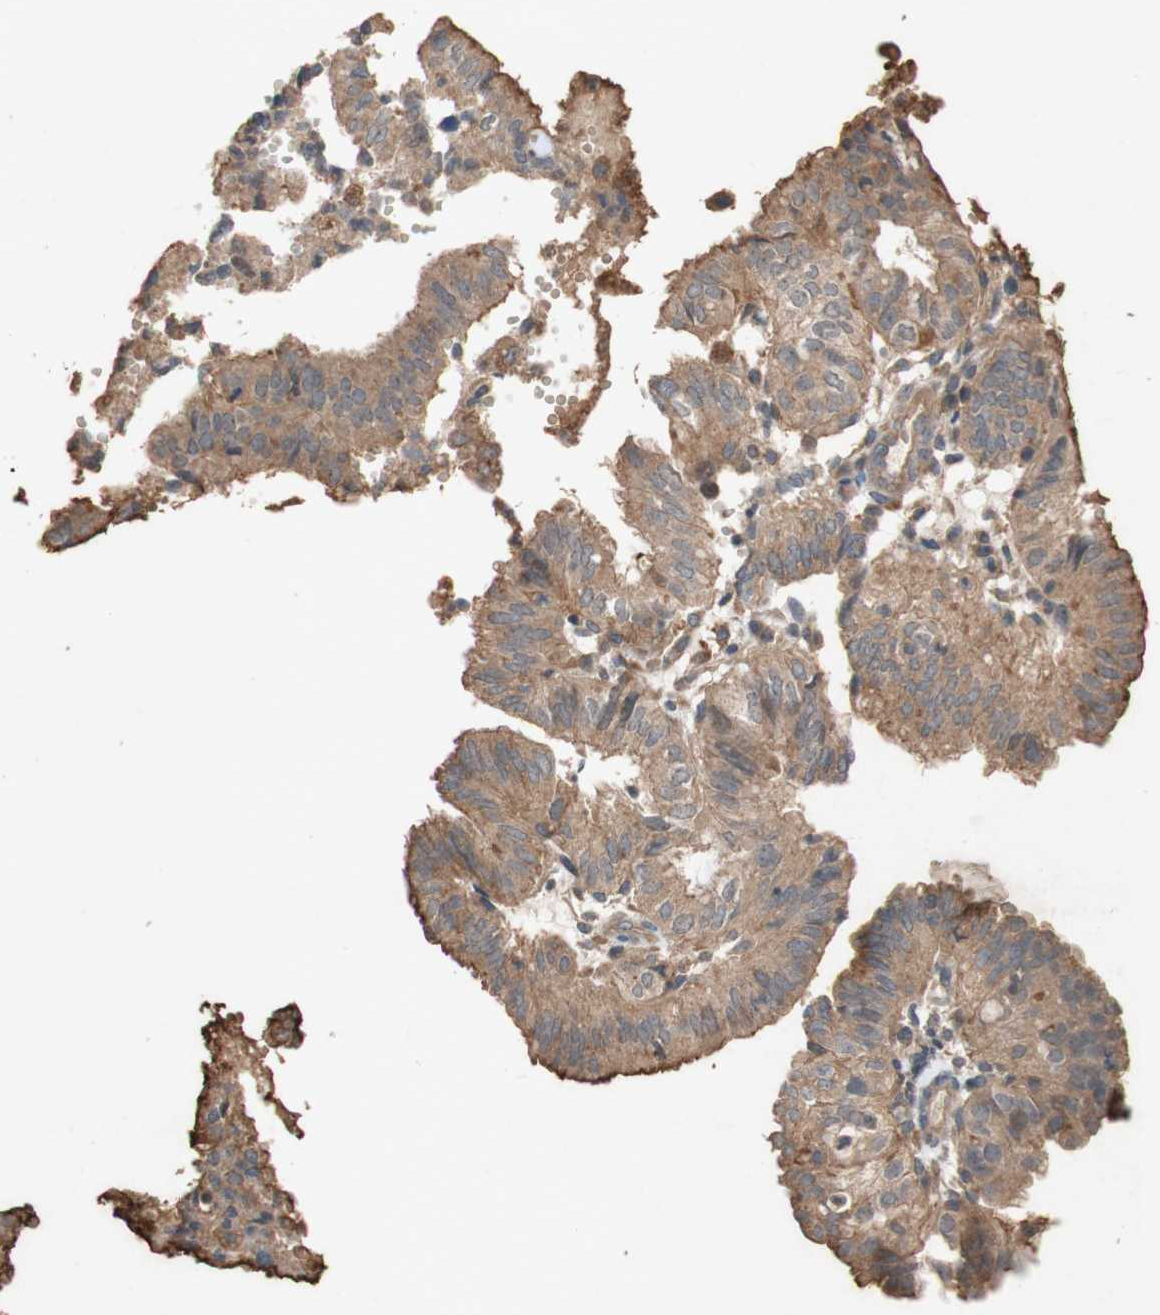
{"staining": {"intensity": "moderate", "quantity": ">75%", "location": "cytoplasmic/membranous"}, "tissue": "endometrial cancer", "cell_type": "Tumor cells", "image_type": "cancer", "snomed": [{"axis": "morphology", "description": "Adenocarcinoma, NOS"}, {"axis": "topography", "description": "Uterus"}], "caption": "Protein expression analysis of human endometrial cancer (adenocarcinoma) reveals moderate cytoplasmic/membranous staining in approximately >75% of tumor cells. (DAB (3,3'-diaminobenzidine) = brown stain, brightfield microscopy at high magnification).", "gene": "ATP6V1F", "patient": {"sex": "female", "age": 60}}